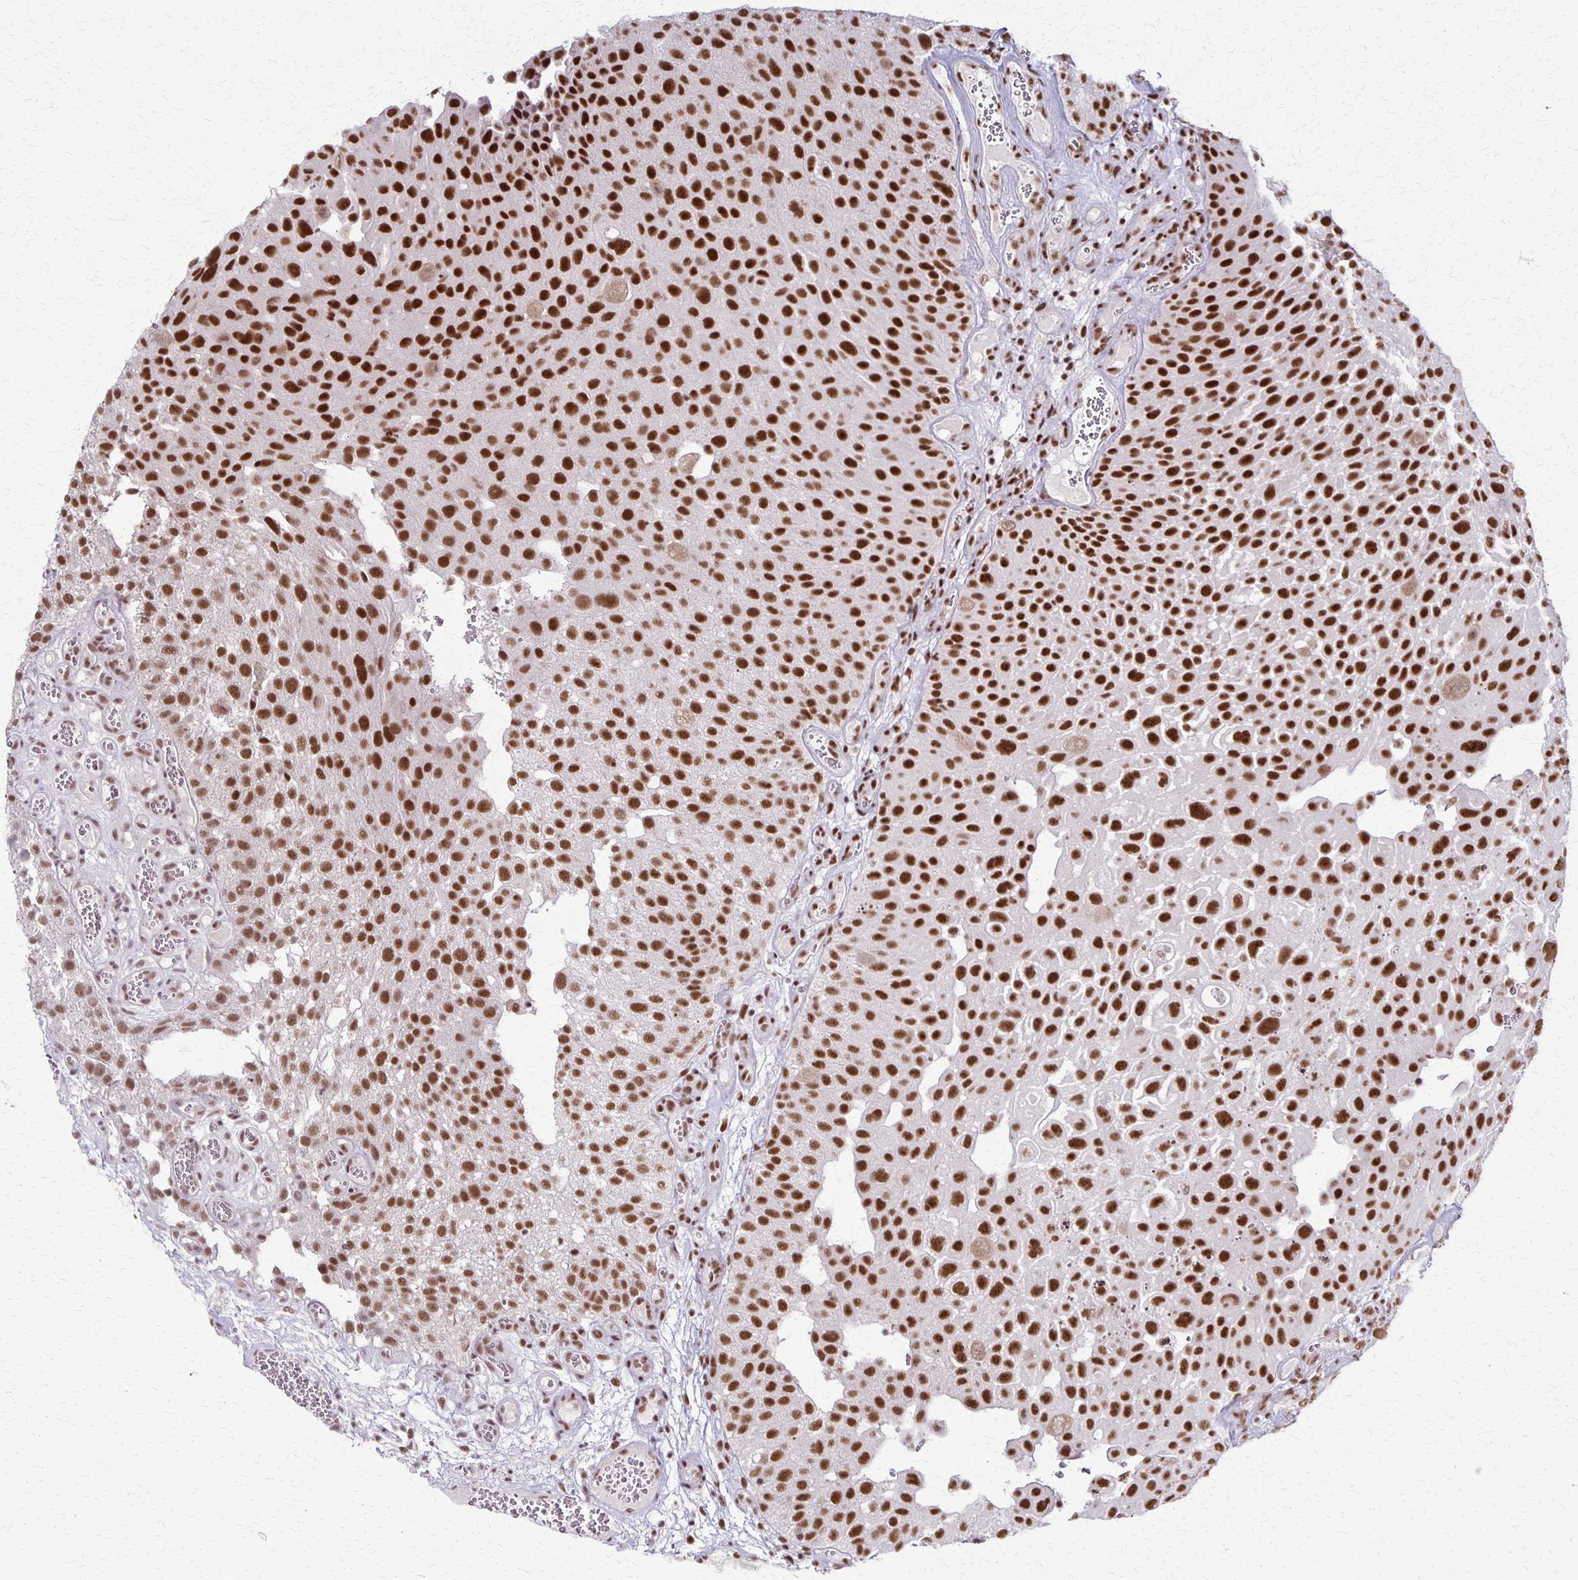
{"staining": {"intensity": "strong", "quantity": ">75%", "location": "nuclear"}, "tissue": "urothelial cancer", "cell_type": "Tumor cells", "image_type": "cancer", "snomed": [{"axis": "morphology", "description": "Urothelial carcinoma, Low grade"}, {"axis": "topography", "description": "Urinary bladder"}], "caption": "A brown stain highlights strong nuclear staining of a protein in urothelial carcinoma (low-grade) tumor cells.", "gene": "XRCC6", "patient": {"sex": "male", "age": 72}}